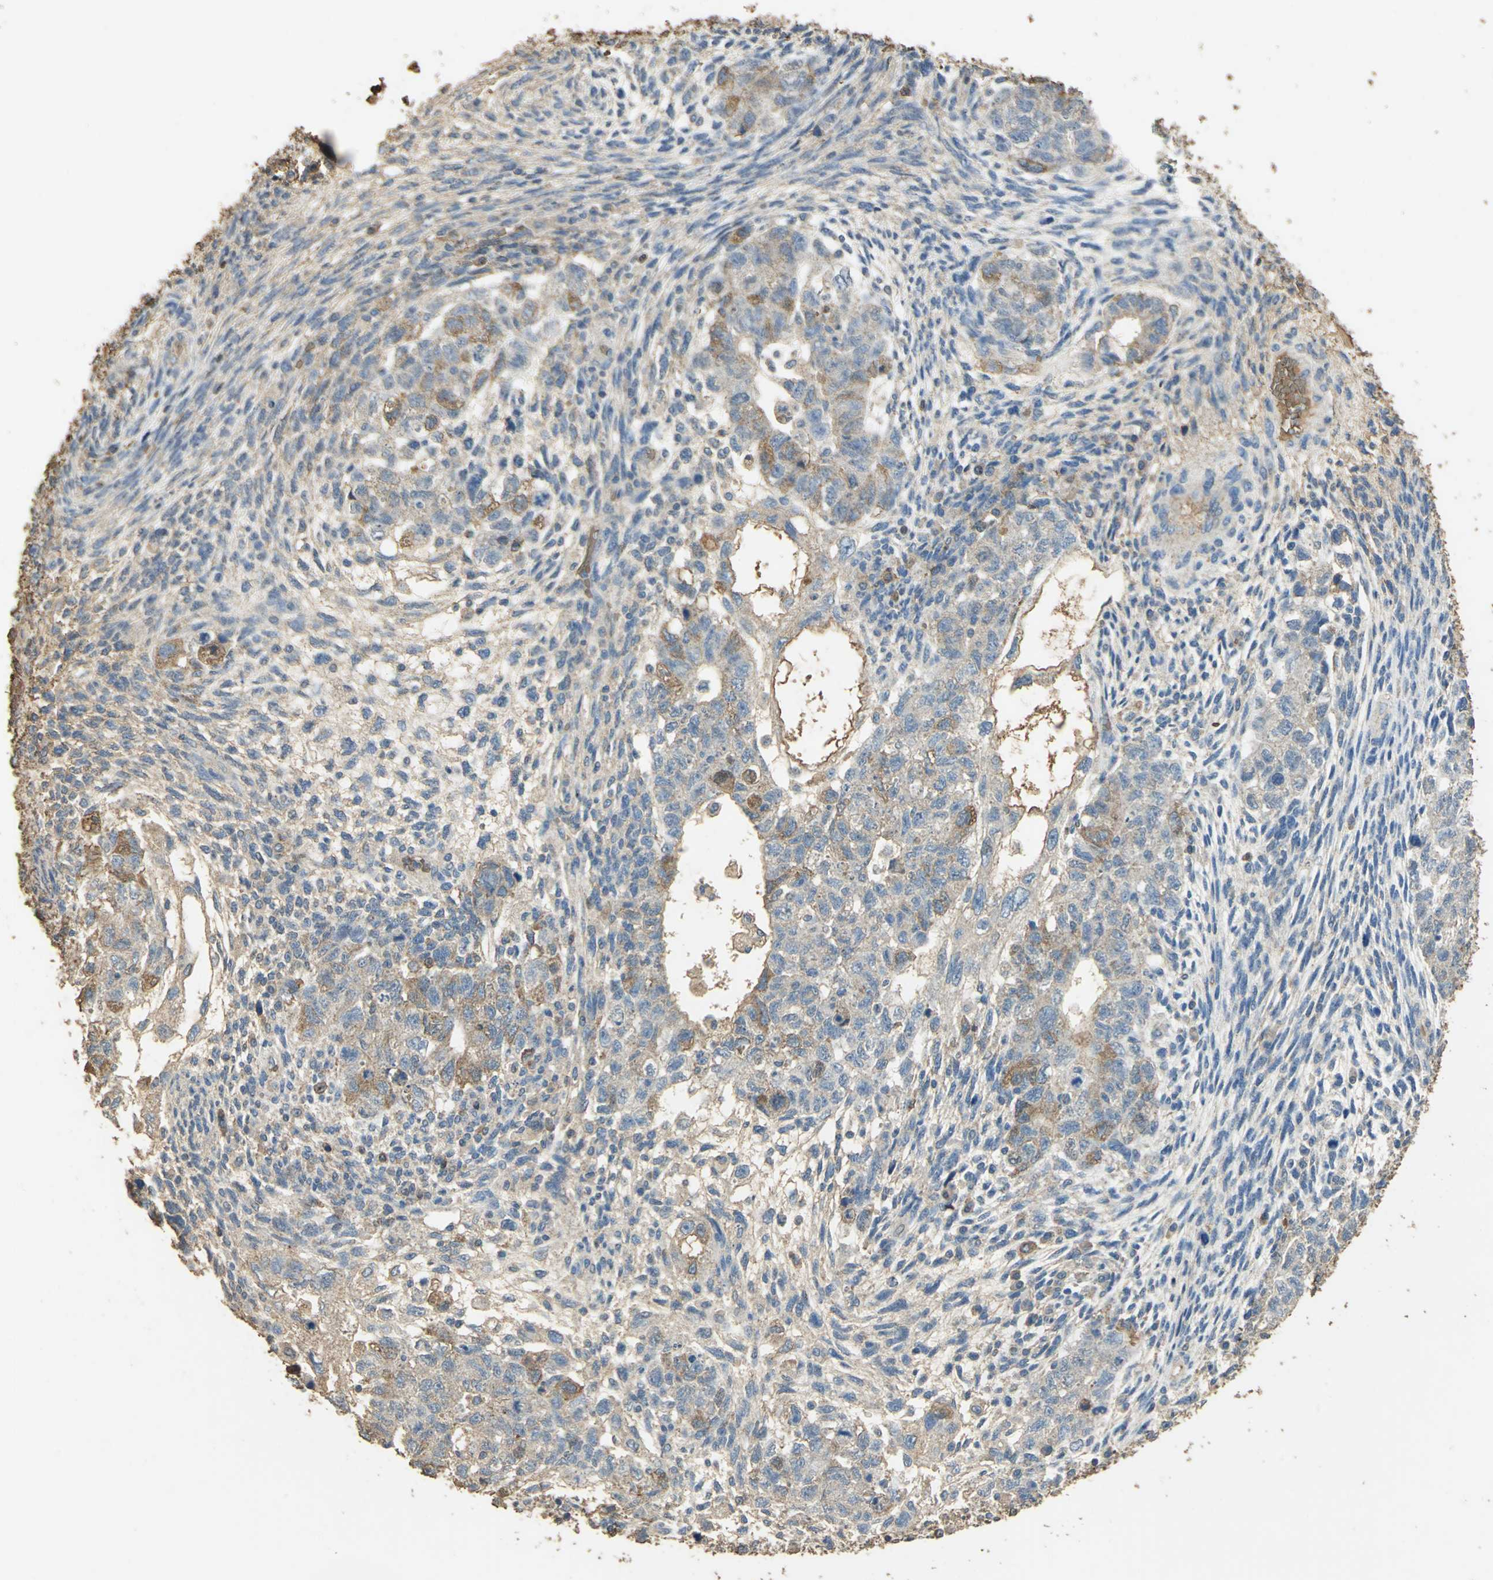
{"staining": {"intensity": "weak", "quantity": "25%-75%", "location": "cytoplasmic/membranous"}, "tissue": "testis cancer", "cell_type": "Tumor cells", "image_type": "cancer", "snomed": [{"axis": "morphology", "description": "Normal tissue, NOS"}, {"axis": "morphology", "description": "Carcinoma, Embryonal, NOS"}, {"axis": "topography", "description": "Testis"}], "caption": "Immunohistochemistry micrograph of neoplastic tissue: human testis cancer stained using IHC shows low levels of weak protein expression localized specifically in the cytoplasmic/membranous of tumor cells, appearing as a cytoplasmic/membranous brown color.", "gene": "TRAPPC2", "patient": {"sex": "male", "age": 36}}